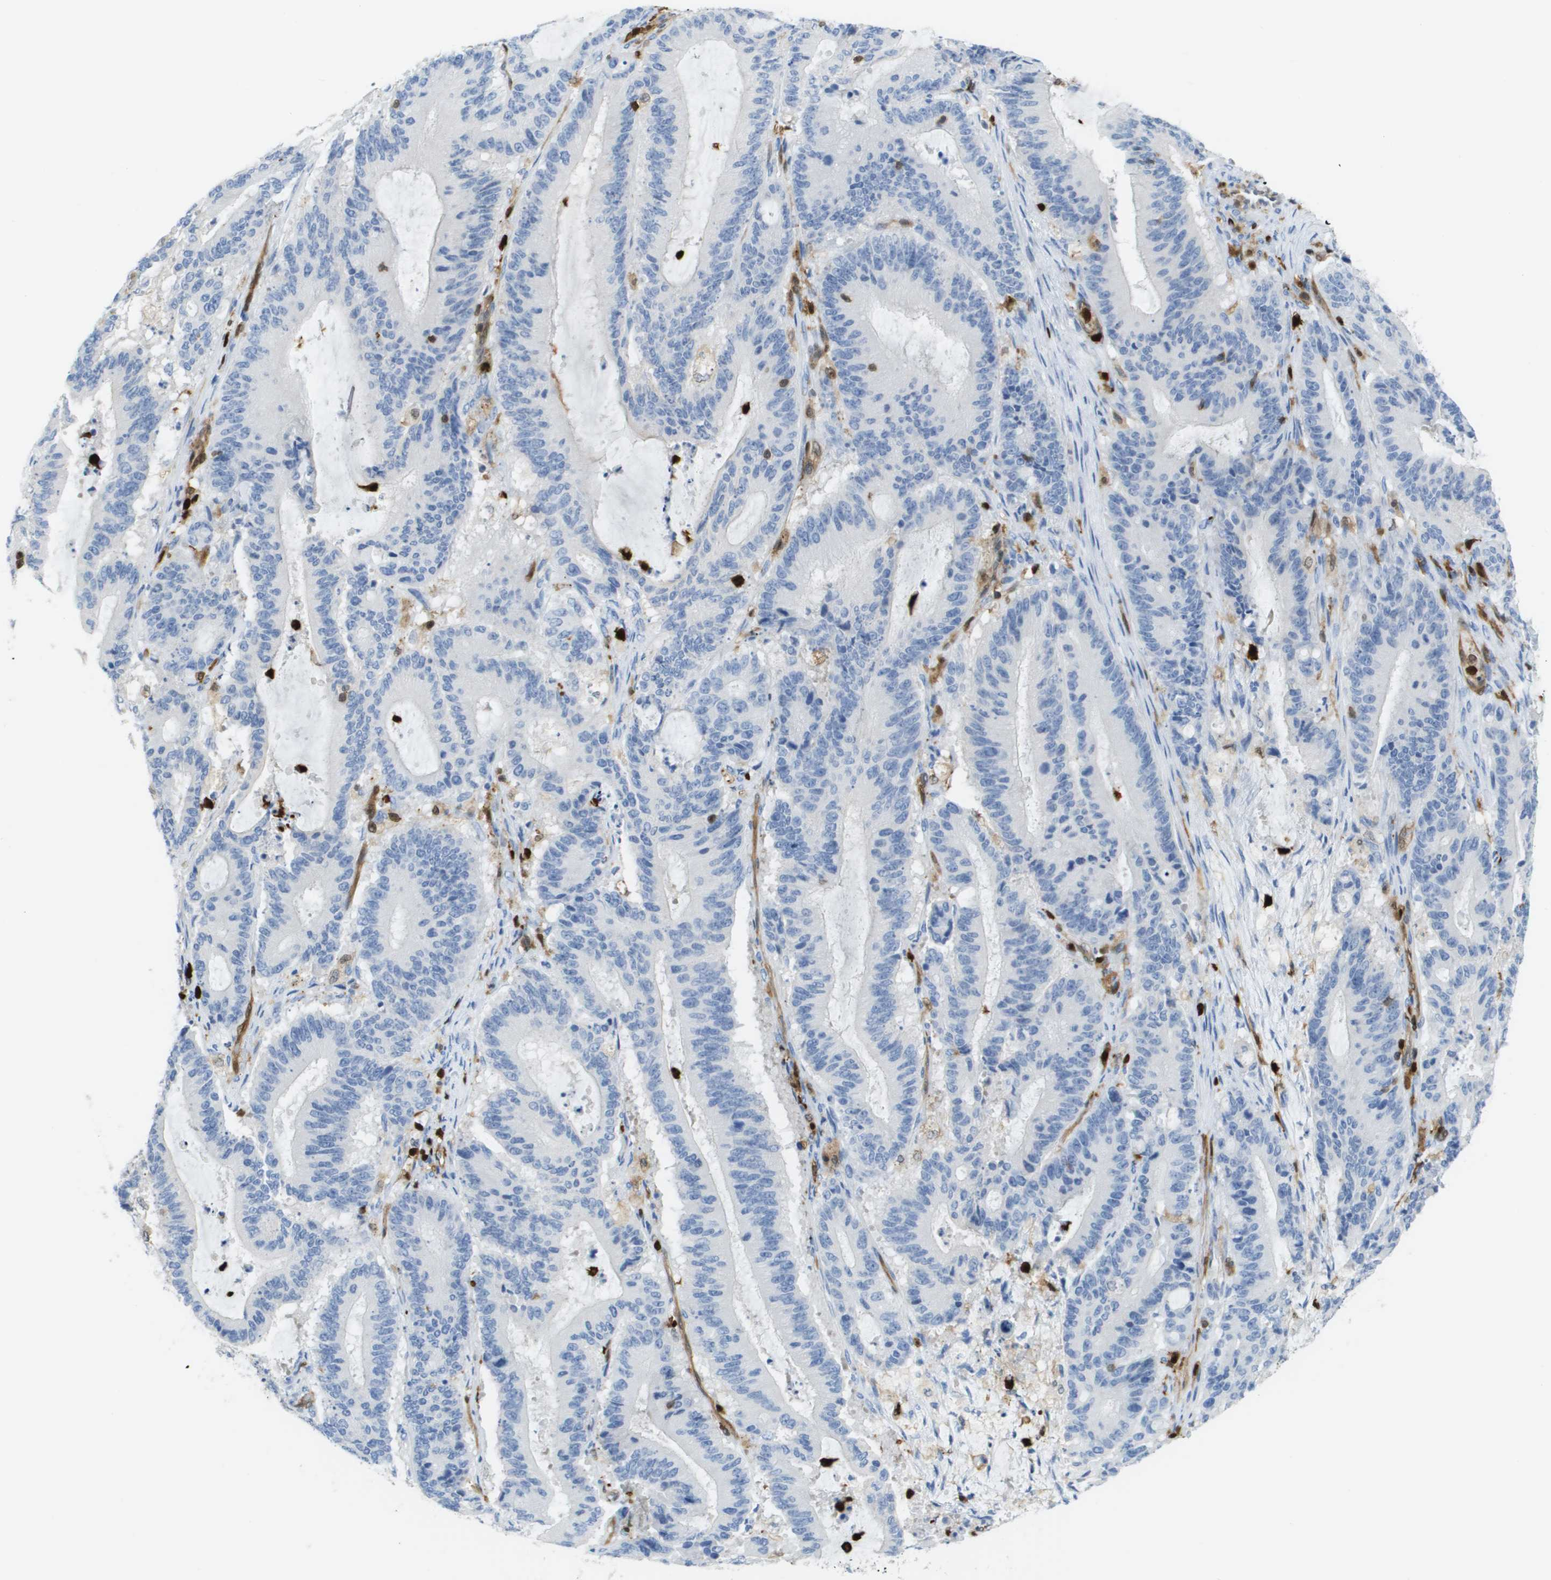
{"staining": {"intensity": "negative", "quantity": "none", "location": "none"}, "tissue": "liver cancer", "cell_type": "Tumor cells", "image_type": "cancer", "snomed": [{"axis": "morphology", "description": "Cholangiocarcinoma"}, {"axis": "topography", "description": "Liver"}], "caption": "An immunohistochemistry histopathology image of liver cholangiocarcinoma is shown. There is no staining in tumor cells of liver cholangiocarcinoma.", "gene": "DOCK5", "patient": {"sex": "female", "age": 73}}